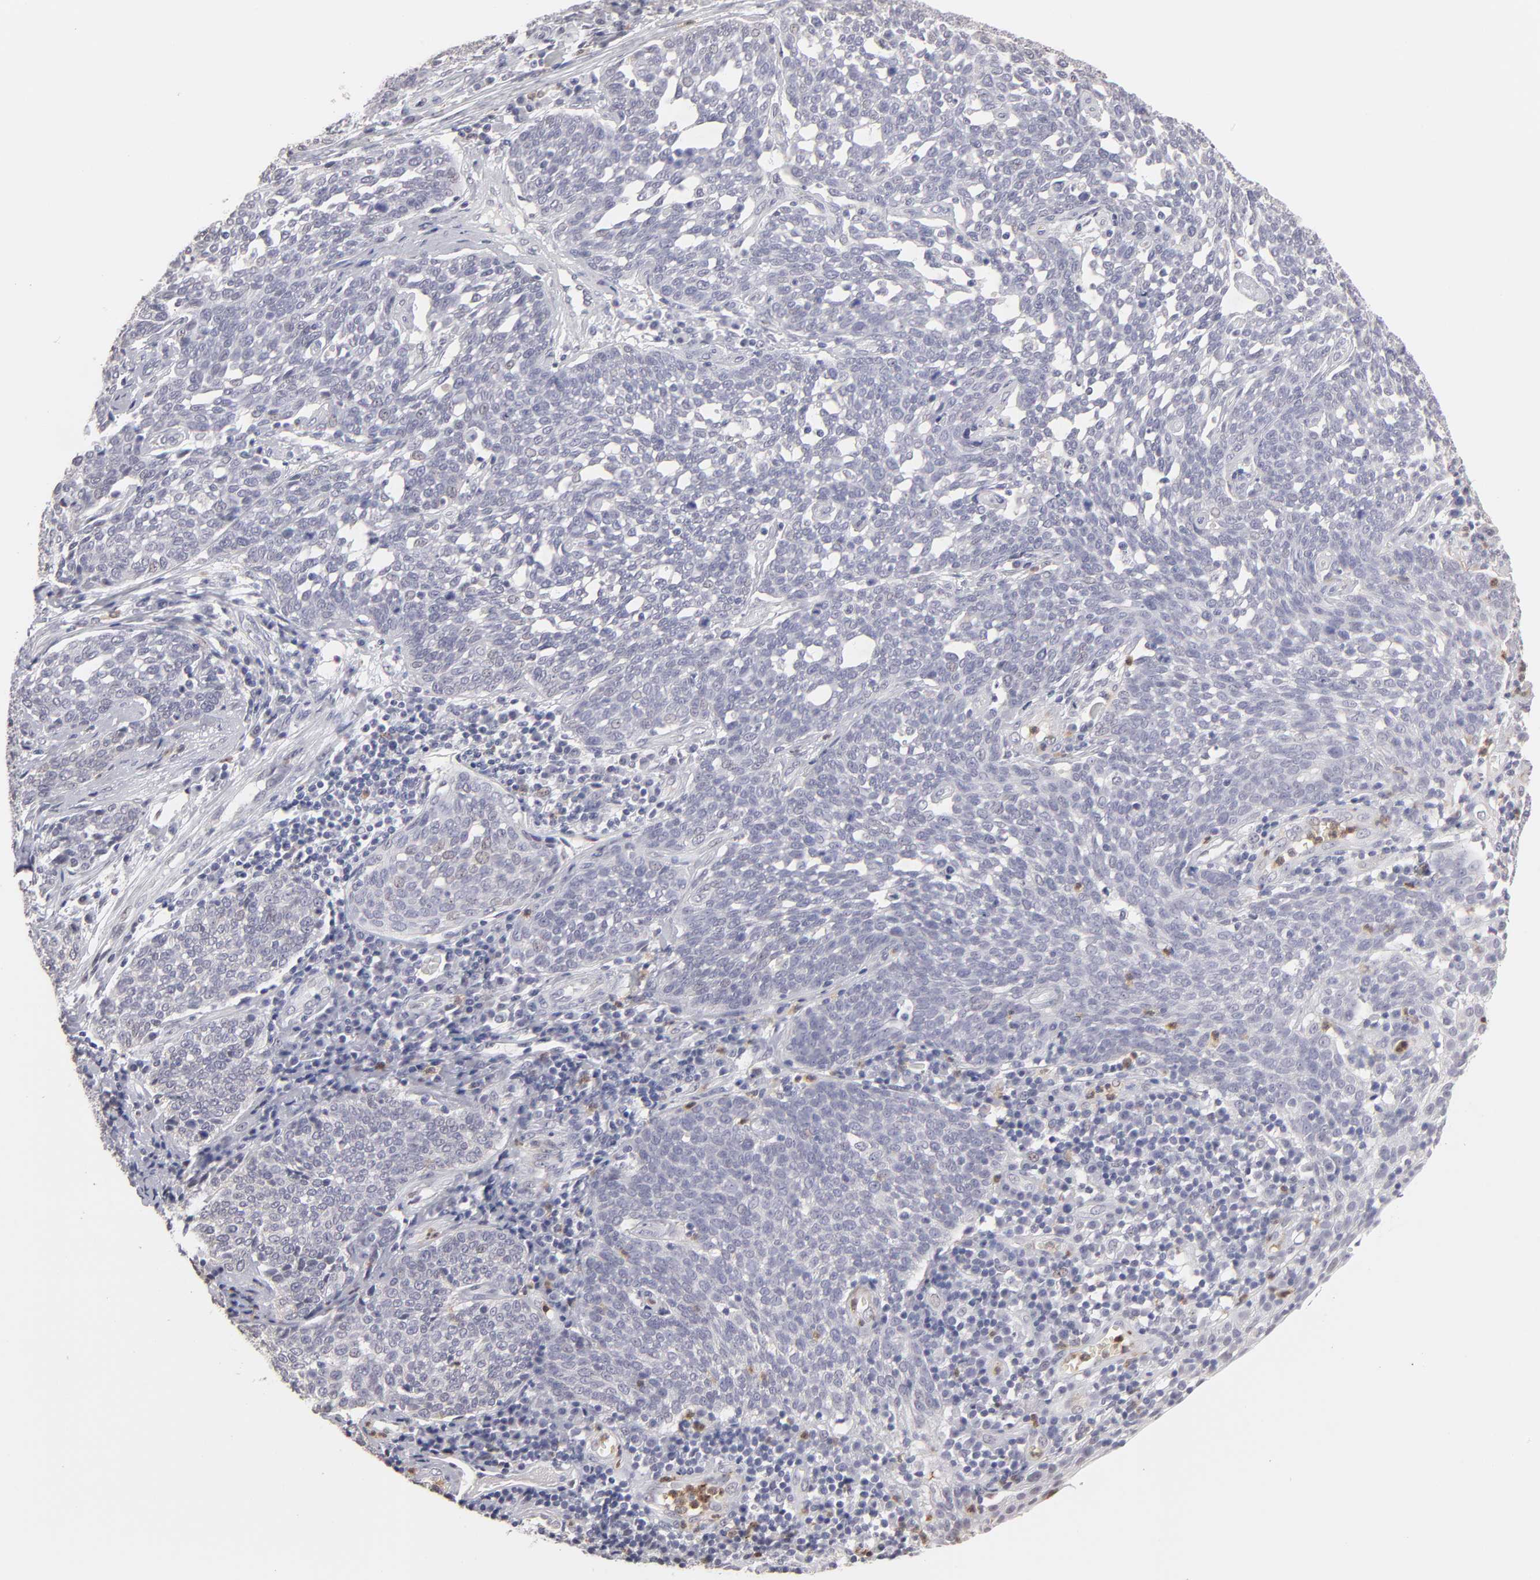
{"staining": {"intensity": "negative", "quantity": "none", "location": "none"}, "tissue": "cervical cancer", "cell_type": "Tumor cells", "image_type": "cancer", "snomed": [{"axis": "morphology", "description": "Squamous cell carcinoma, NOS"}, {"axis": "topography", "description": "Cervix"}], "caption": "Tumor cells show no significant protein positivity in squamous cell carcinoma (cervical).", "gene": "MGAM", "patient": {"sex": "female", "age": 34}}